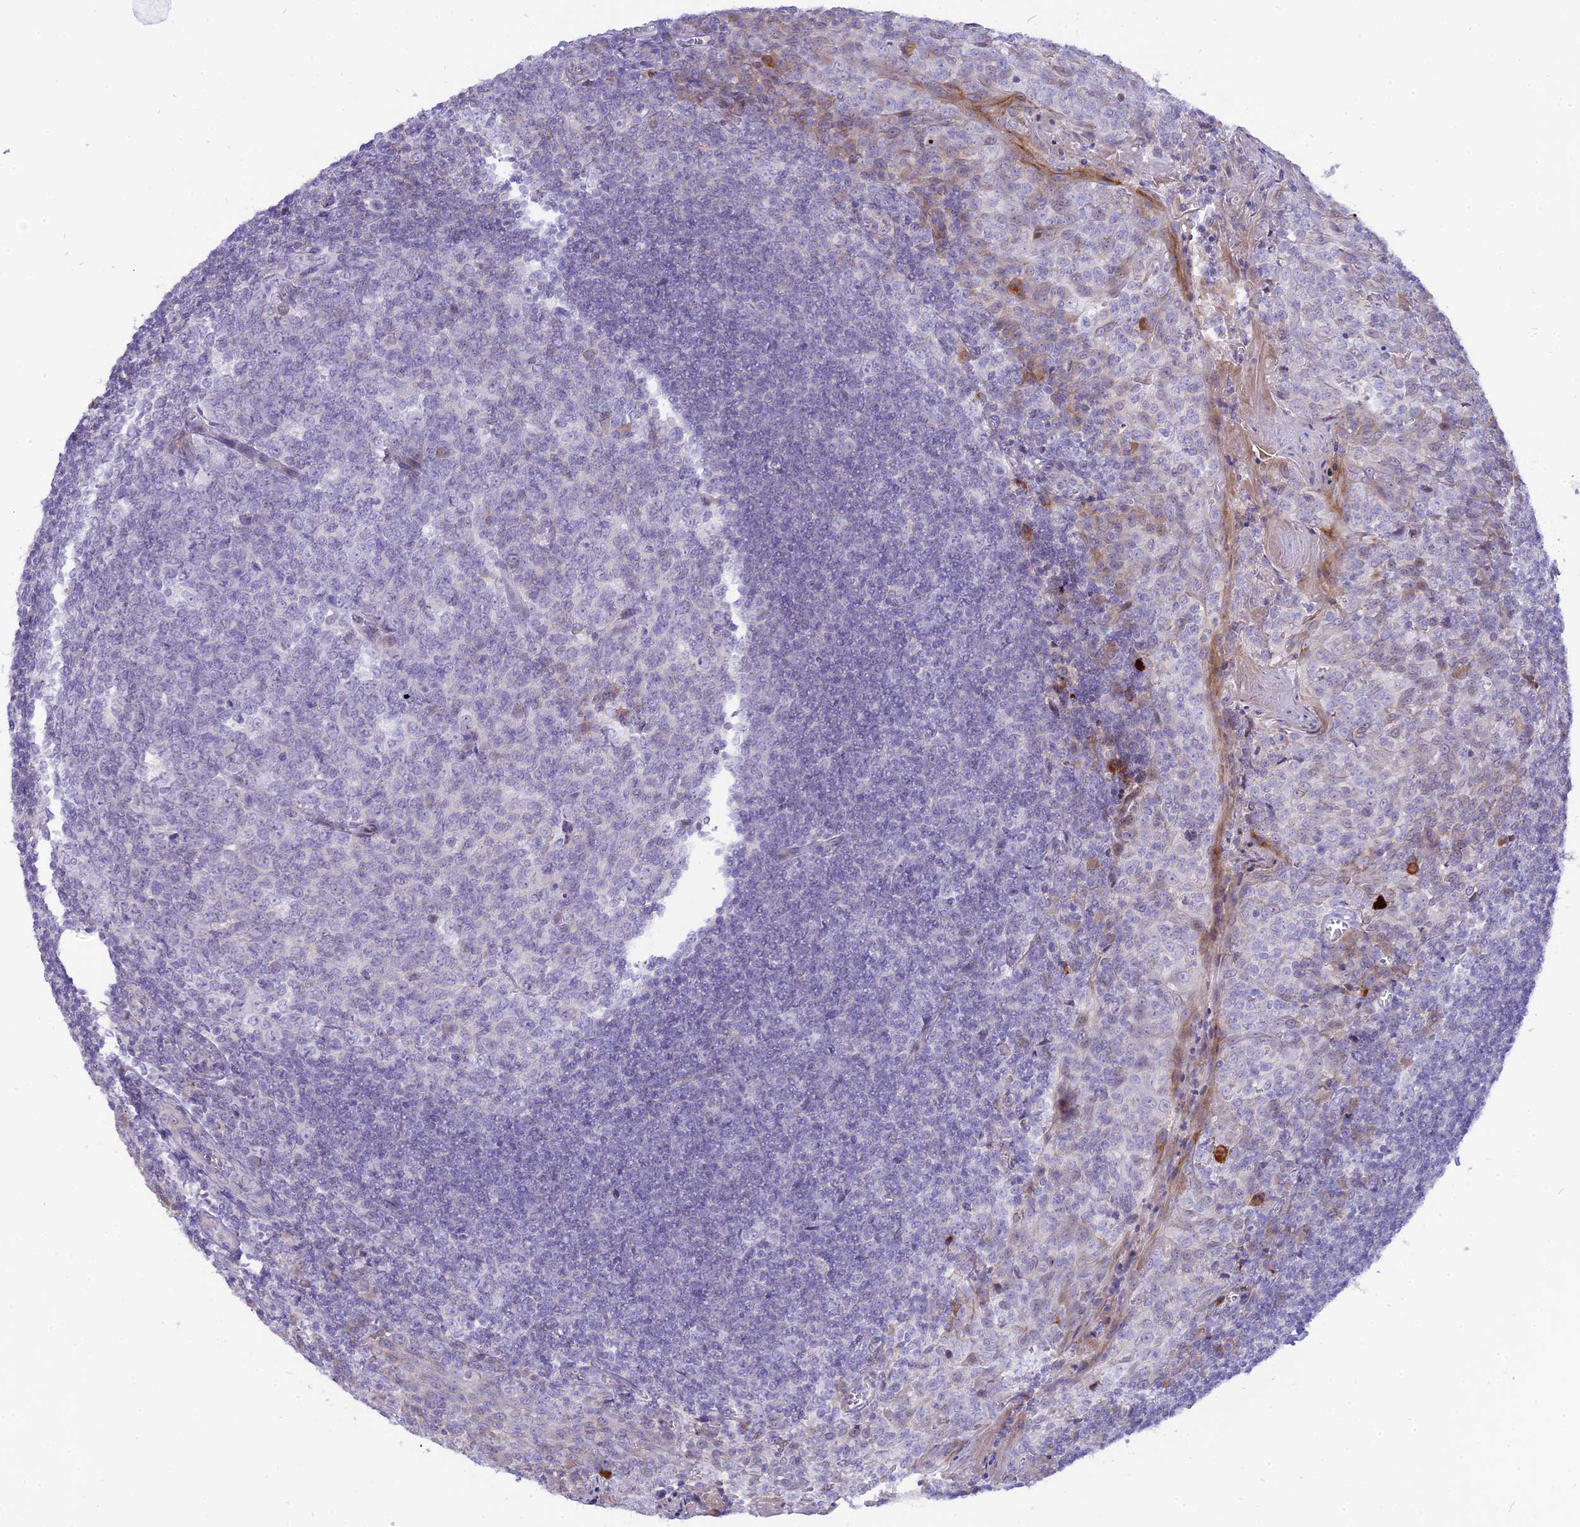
{"staining": {"intensity": "negative", "quantity": "none", "location": "none"}, "tissue": "tonsil", "cell_type": "Germinal center cells", "image_type": "normal", "snomed": [{"axis": "morphology", "description": "Normal tissue, NOS"}, {"axis": "topography", "description": "Tonsil"}], "caption": "Tonsil stained for a protein using immunohistochemistry reveals no staining germinal center cells.", "gene": "MBD3L1", "patient": {"sex": "male", "age": 27}}